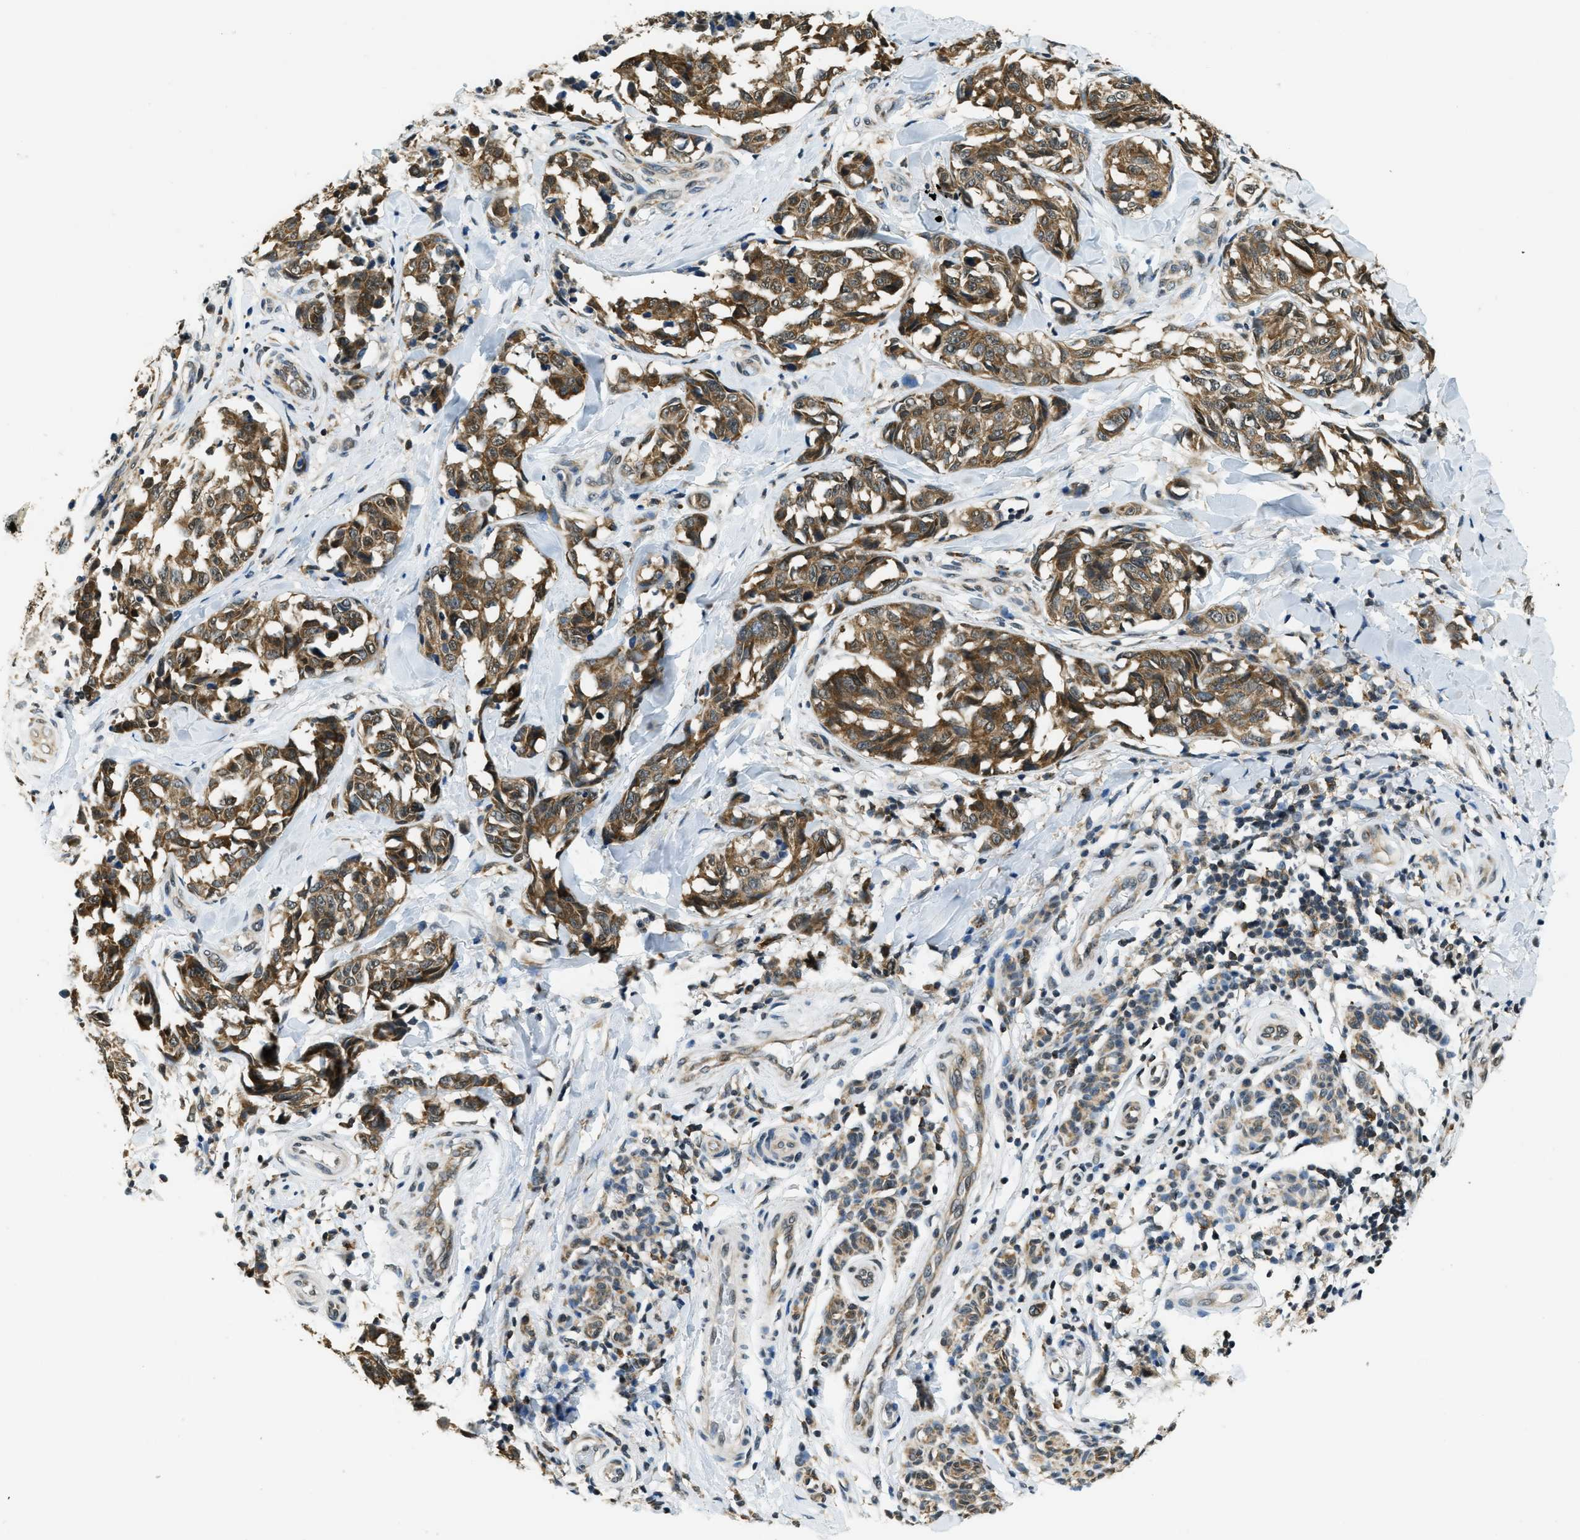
{"staining": {"intensity": "moderate", "quantity": ">75%", "location": "cytoplasmic/membranous"}, "tissue": "melanoma", "cell_type": "Tumor cells", "image_type": "cancer", "snomed": [{"axis": "morphology", "description": "Malignant melanoma, NOS"}, {"axis": "topography", "description": "Skin"}], "caption": "Malignant melanoma tissue reveals moderate cytoplasmic/membranous staining in approximately >75% of tumor cells (IHC, brightfield microscopy, high magnification).", "gene": "RAB11FIP1", "patient": {"sex": "female", "age": 64}}